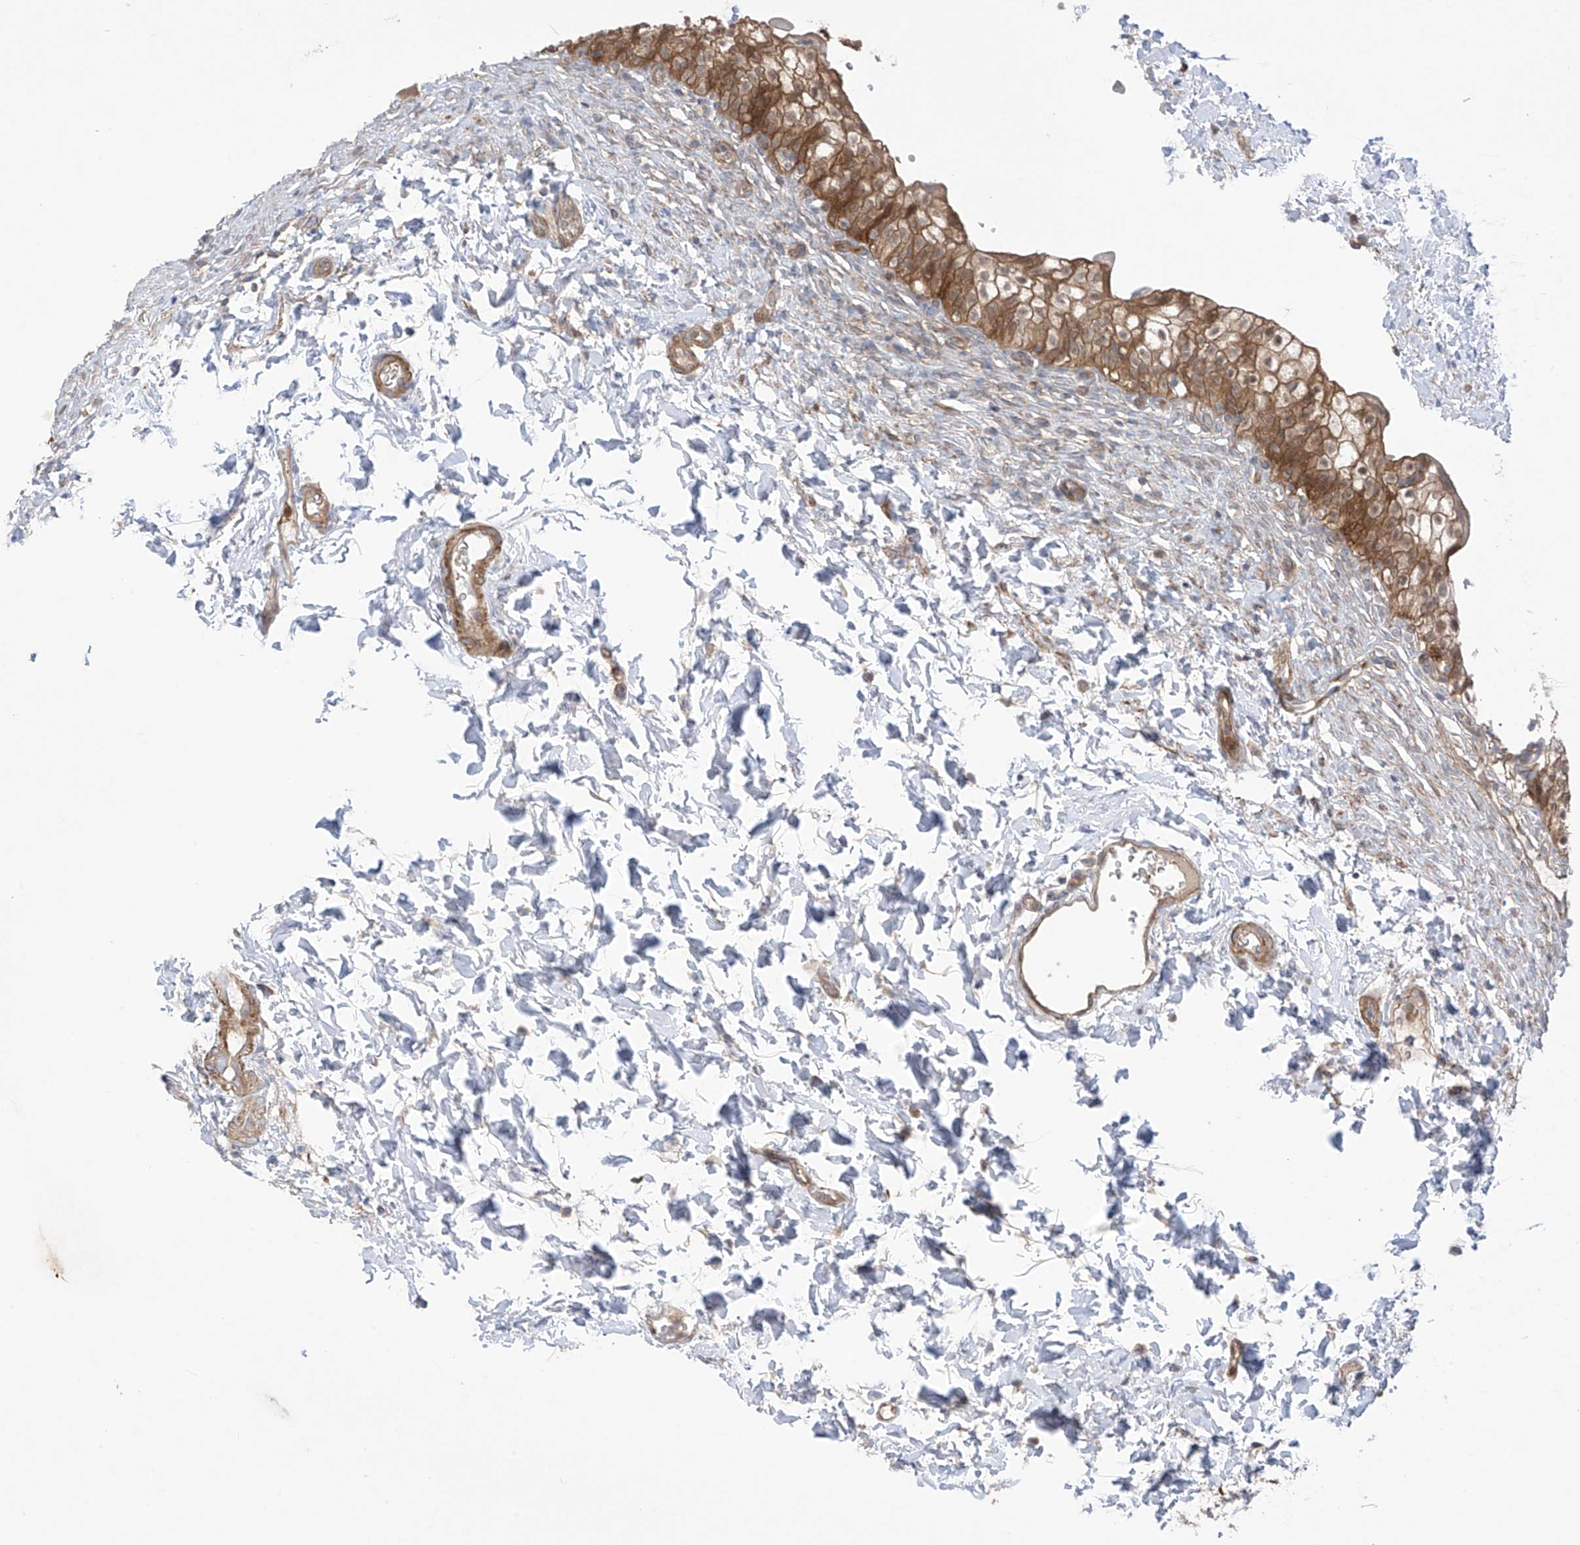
{"staining": {"intensity": "moderate", "quantity": ">75%", "location": "cytoplasmic/membranous"}, "tissue": "urinary bladder", "cell_type": "Urothelial cells", "image_type": "normal", "snomed": [{"axis": "morphology", "description": "Normal tissue, NOS"}, {"axis": "topography", "description": "Urinary bladder"}], "caption": "Moderate cytoplasmic/membranous staining for a protein is present in approximately >75% of urothelial cells of benign urinary bladder using immunohistochemistry (IHC).", "gene": "TRMU", "patient": {"sex": "male", "age": 55}}